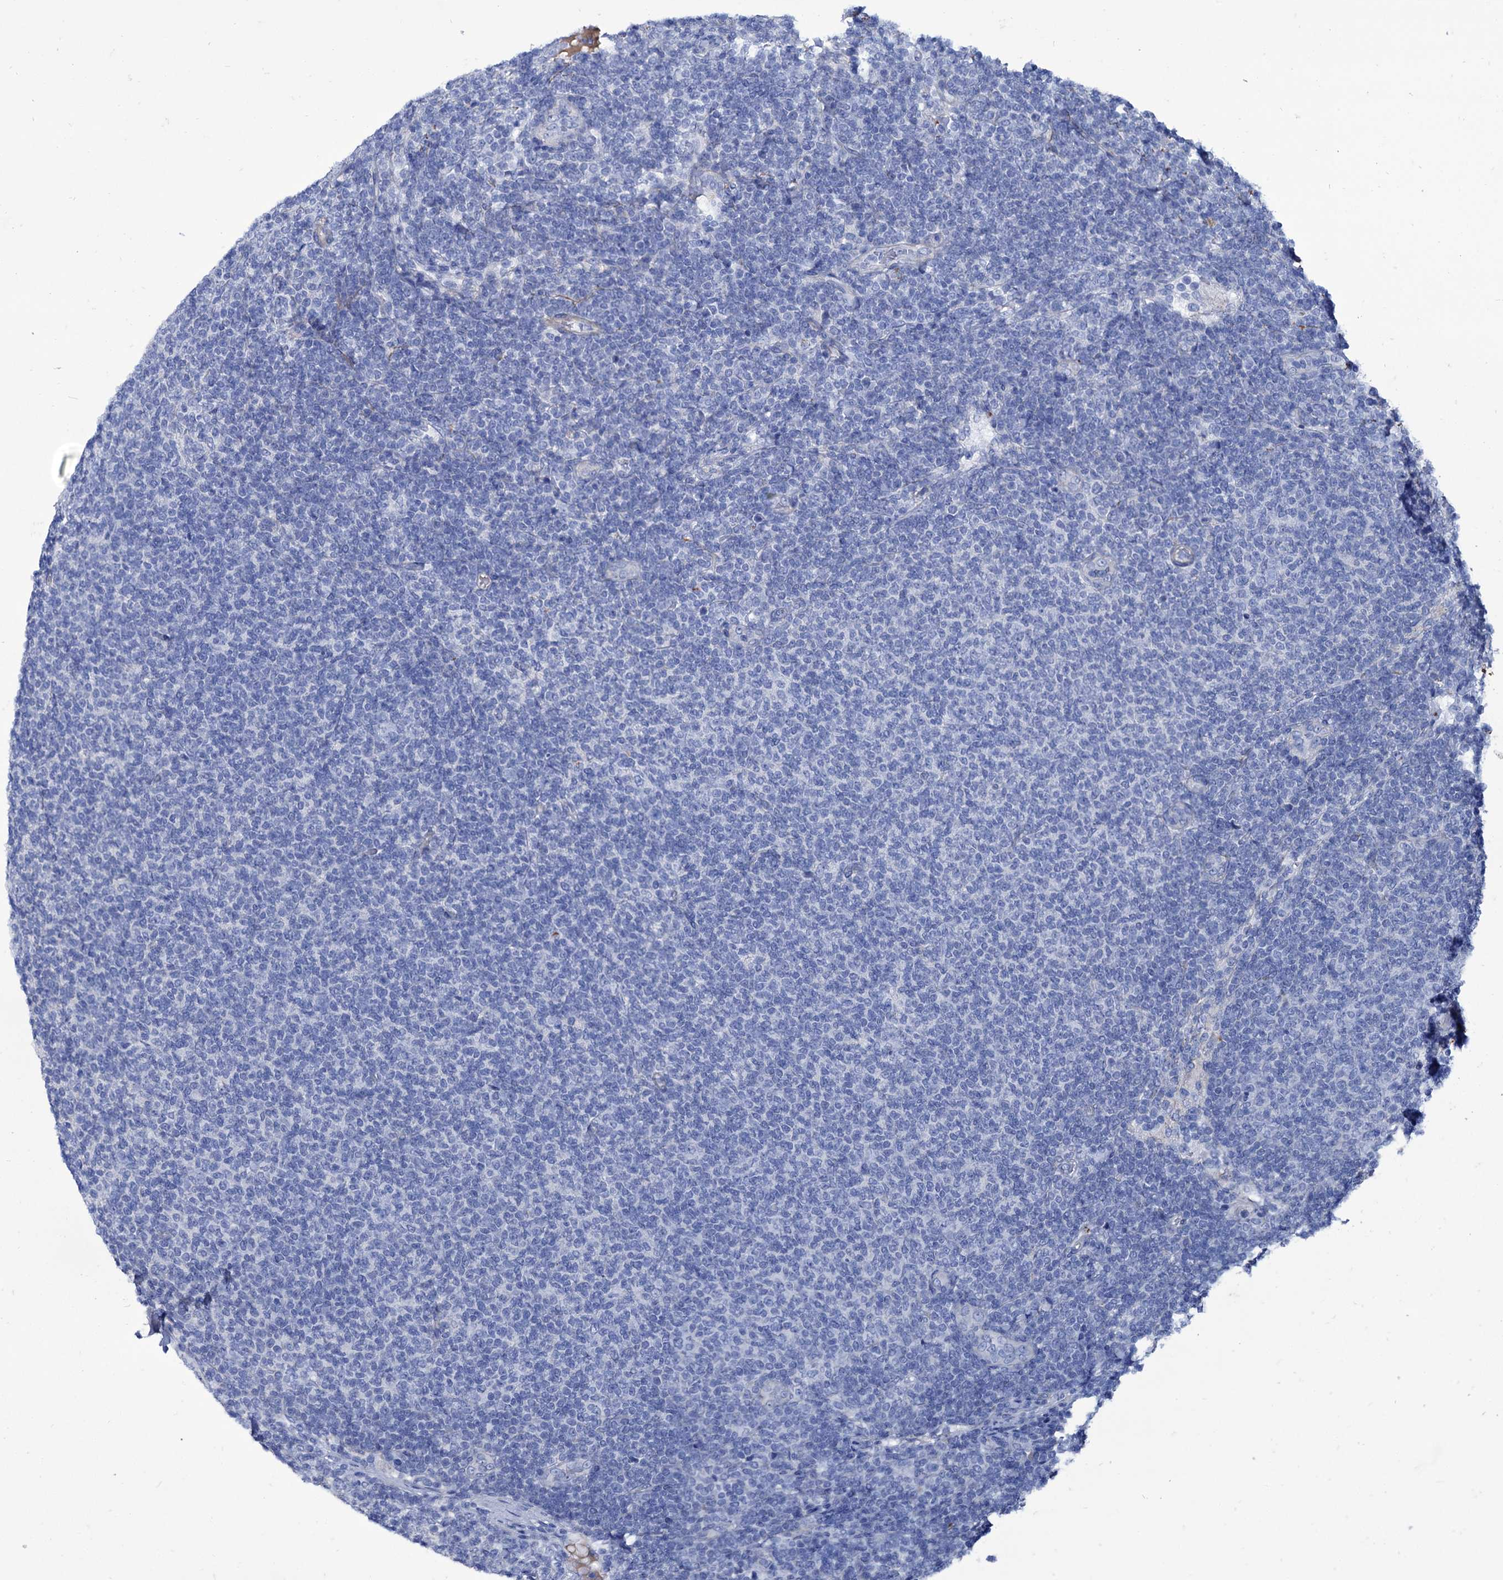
{"staining": {"intensity": "negative", "quantity": "none", "location": "none"}, "tissue": "lymphoma", "cell_type": "Tumor cells", "image_type": "cancer", "snomed": [{"axis": "morphology", "description": "Malignant lymphoma, non-Hodgkin's type, Low grade"}, {"axis": "topography", "description": "Lymph node"}], "caption": "Tumor cells are negative for protein expression in human low-grade malignant lymphoma, non-Hodgkin's type.", "gene": "AXL", "patient": {"sex": "male", "age": 66}}